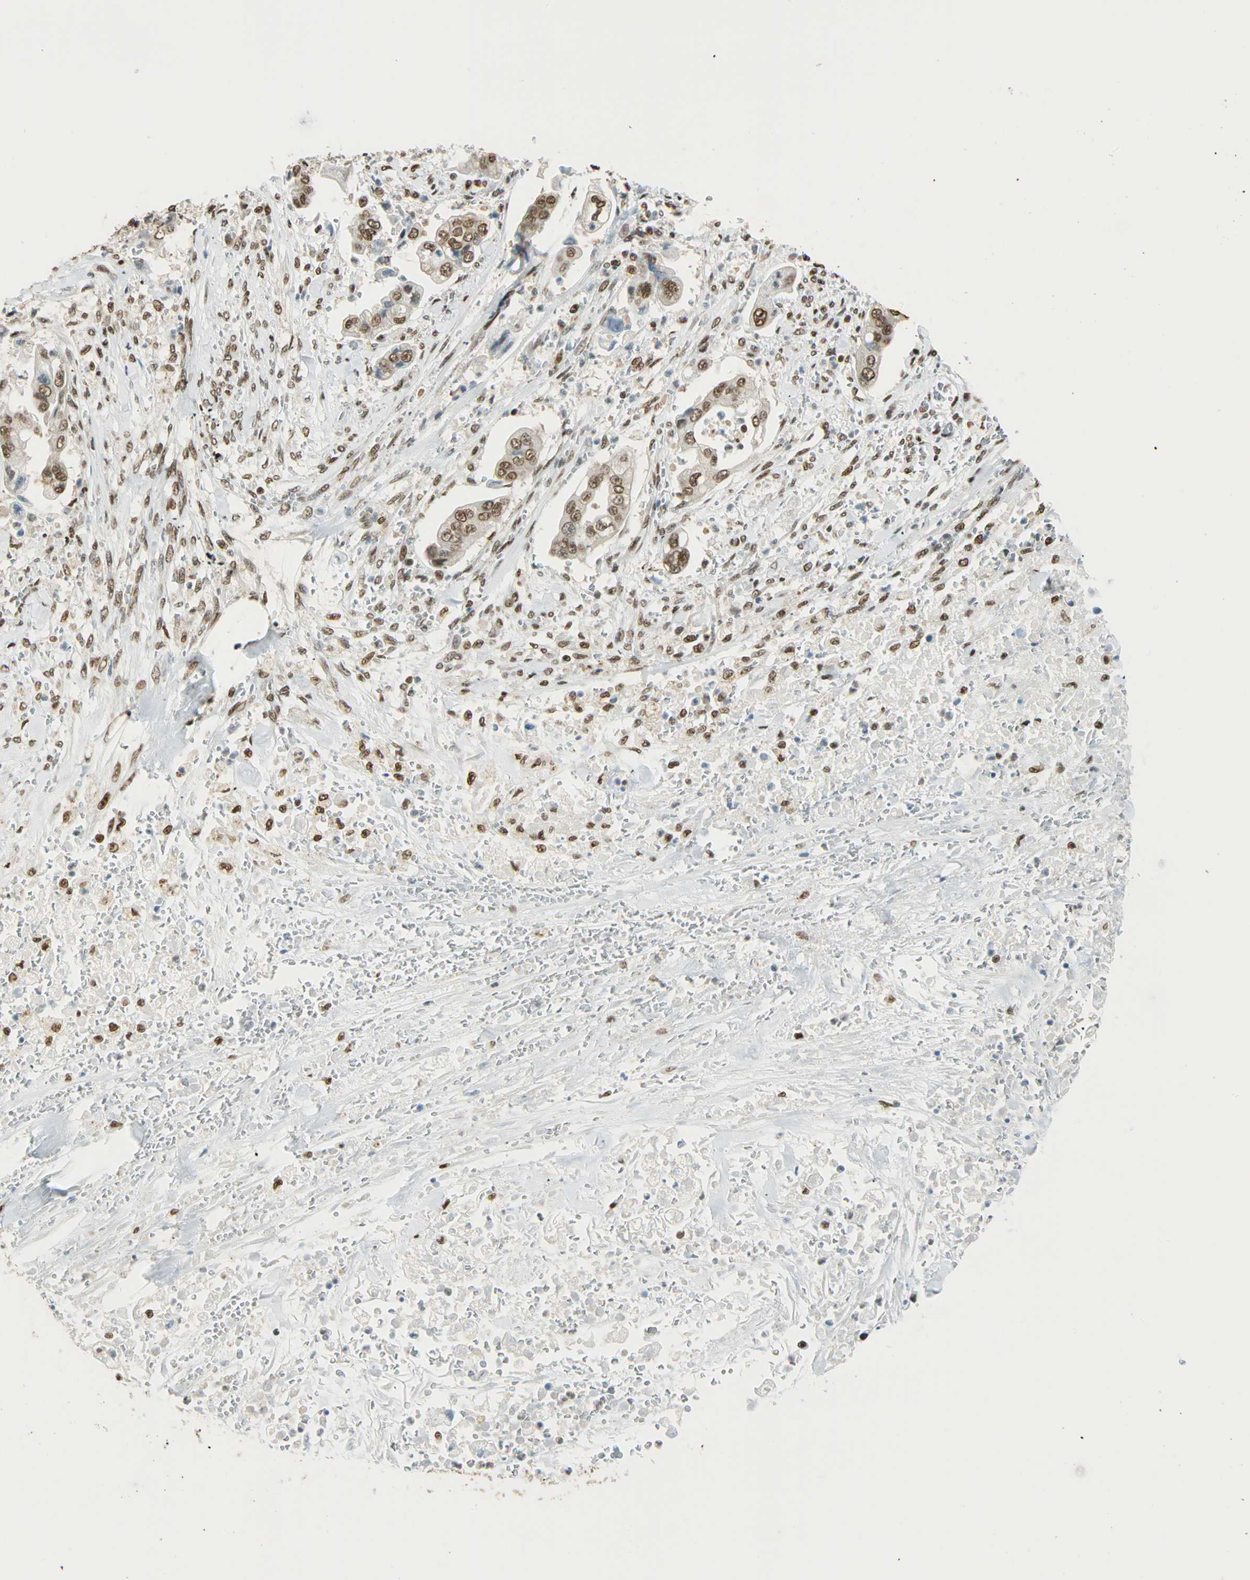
{"staining": {"intensity": "moderate", "quantity": "25%-75%", "location": "cytoplasmic/membranous,nuclear"}, "tissue": "stomach cancer", "cell_type": "Tumor cells", "image_type": "cancer", "snomed": [{"axis": "morphology", "description": "Adenocarcinoma, NOS"}, {"axis": "topography", "description": "Stomach"}], "caption": "Immunohistochemistry of adenocarcinoma (stomach) reveals medium levels of moderate cytoplasmic/membranous and nuclear positivity in approximately 25%-75% of tumor cells. Using DAB (3,3'-diaminobenzidine) (brown) and hematoxylin (blue) stains, captured at high magnification using brightfield microscopy.", "gene": "FANCG", "patient": {"sex": "male", "age": 62}}